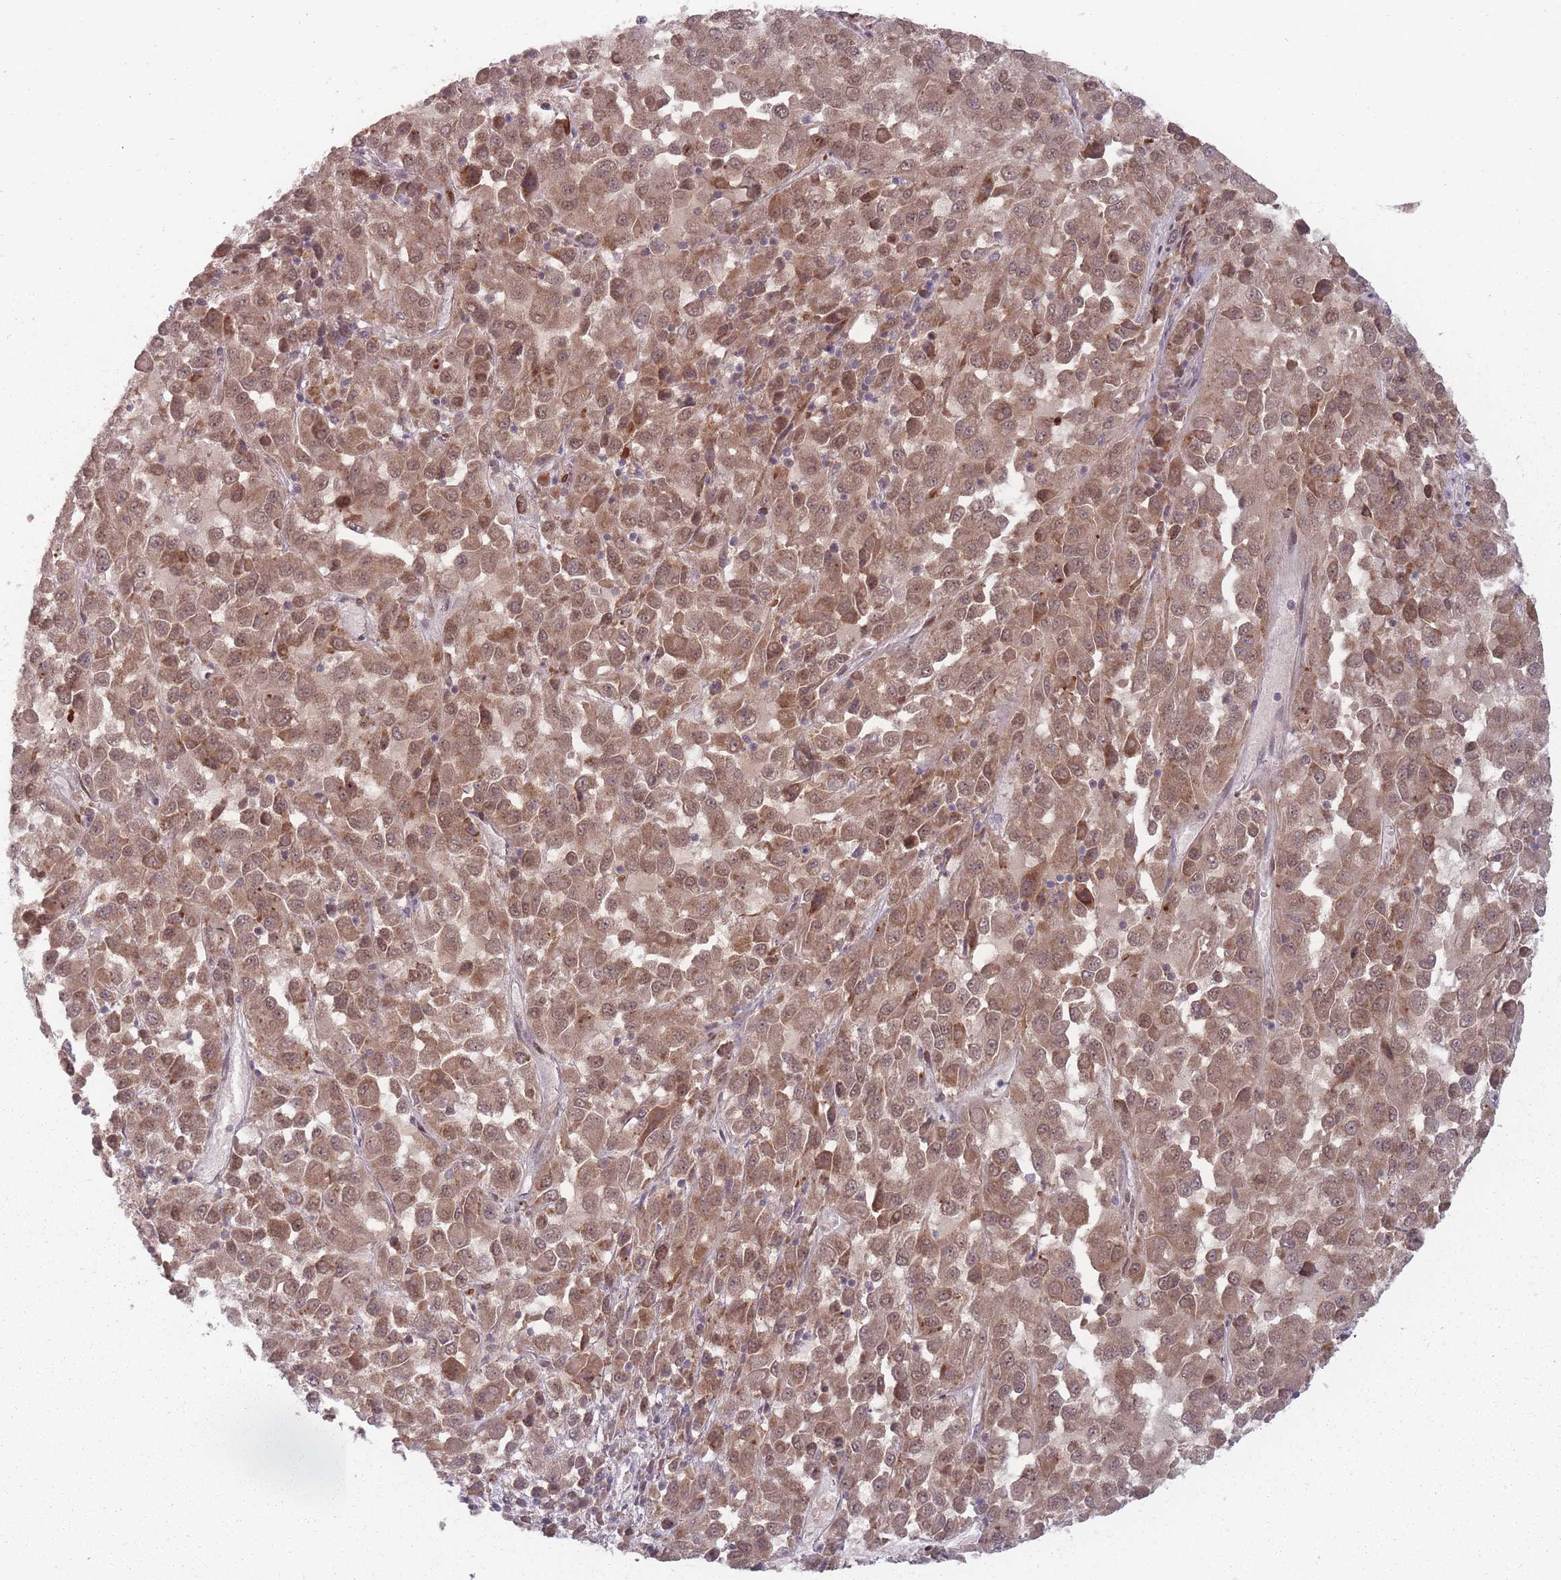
{"staining": {"intensity": "moderate", "quantity": ">75%", "location": "cytoplasmic/membranous,nuclear"}, "tissue": "melanoma", "cell_type": "Tumor cells", "image_type": "cancer", "snomed": [{"axis": "morphology", "description": "Malignant melanoma, Metastatic site"}, {"axis": "topography", "description": "Lung"}], "caption": "A brown stain highlights moderate cytoplasmic/membranous and nuclear expression of a protein in human melanoma tumor cells.", "gene": "TMED3", "patient": {"sex": "male", "age": 64}}